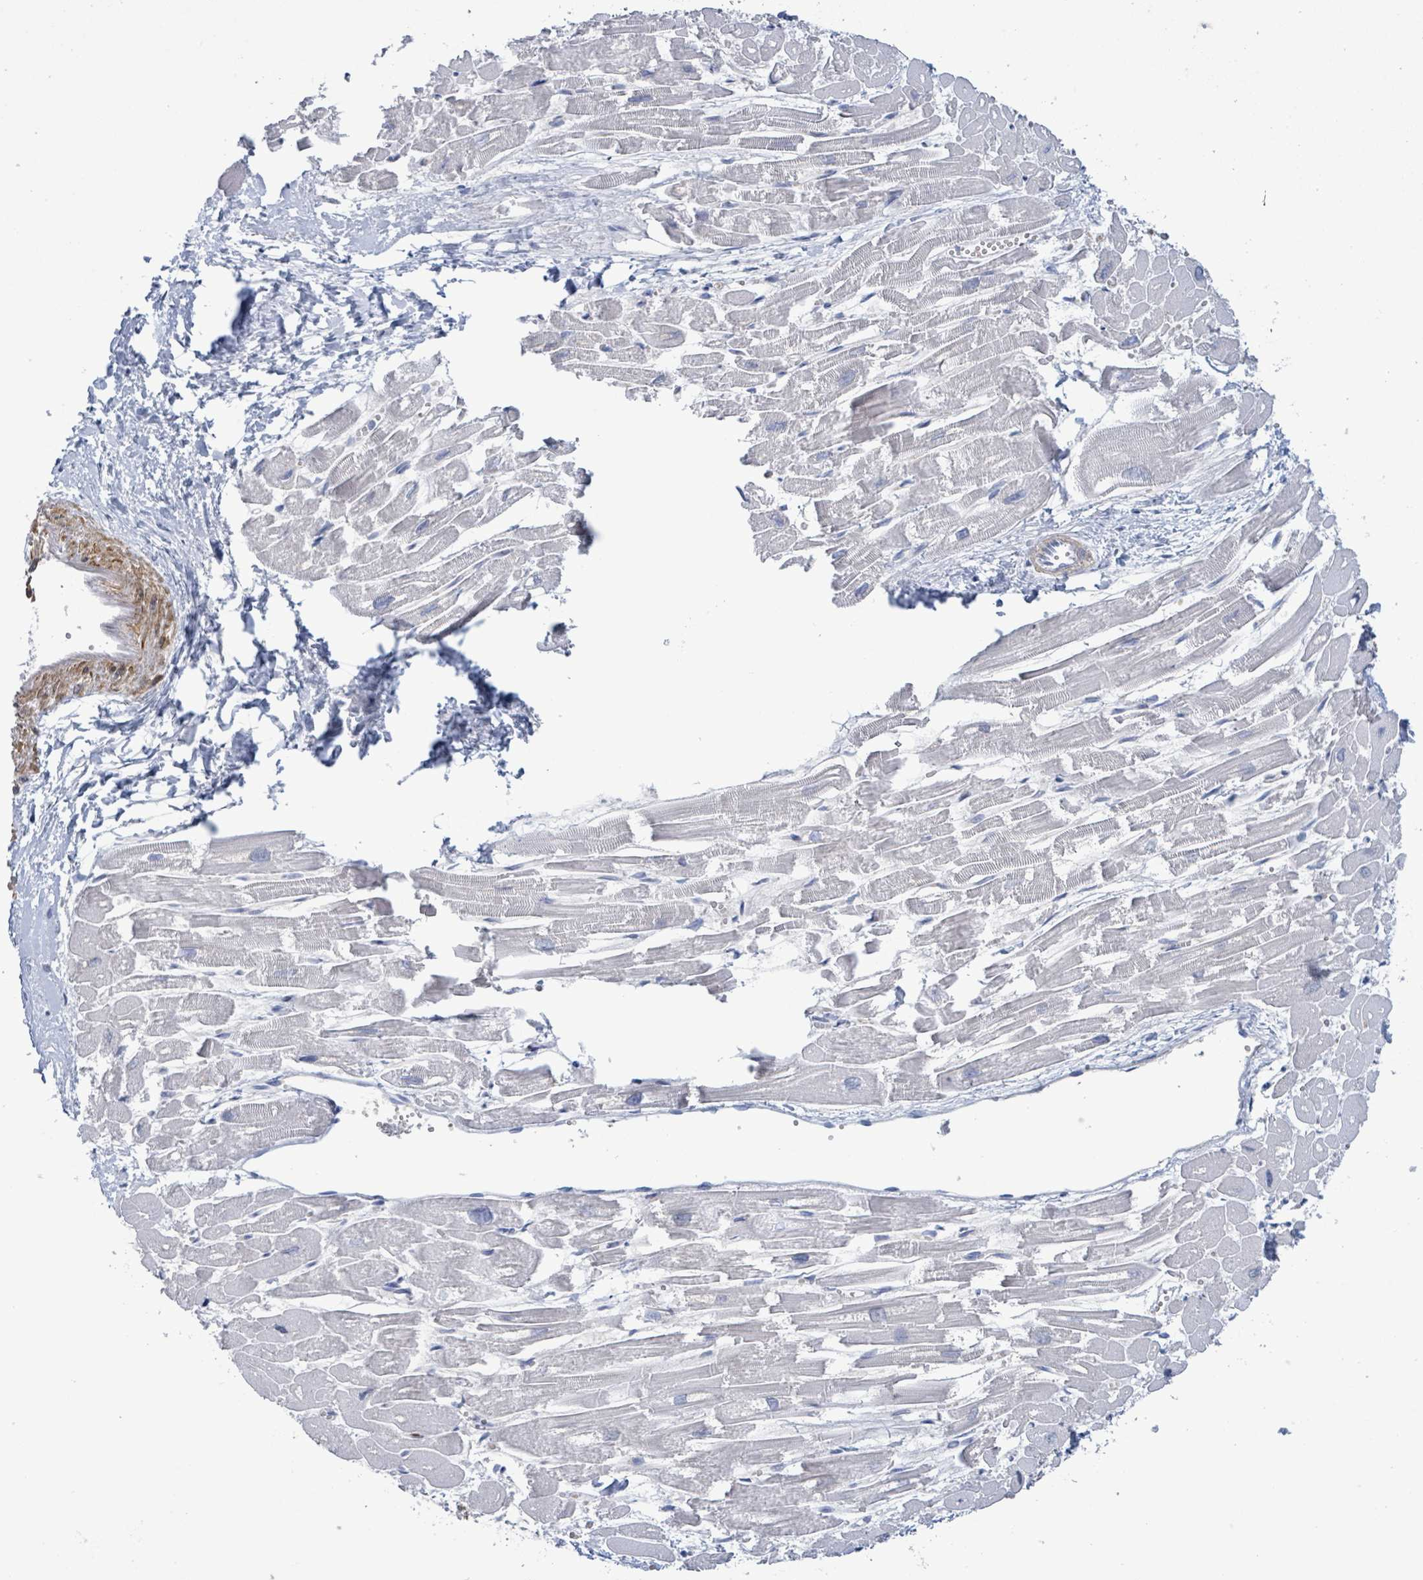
{"staining": {"intensity": "negative", "quantity": "none", "location": "none"}, "tissue": "heart muscle", "cell_type": "Cardiomyocytes", "image_type": "normal", "snomed": [{"axis": "morphology", "description": "Normal tissue, NOS"}, {"axis": "topography", "description": "Heart"}], "caption": "High power microscopy image of an immunohistochemistry image of normal heart muscle, revealing no significant positivity in cardiomyocytes.", "gene": "PKLR", "patient": {"sex": "male", "age": 54}}